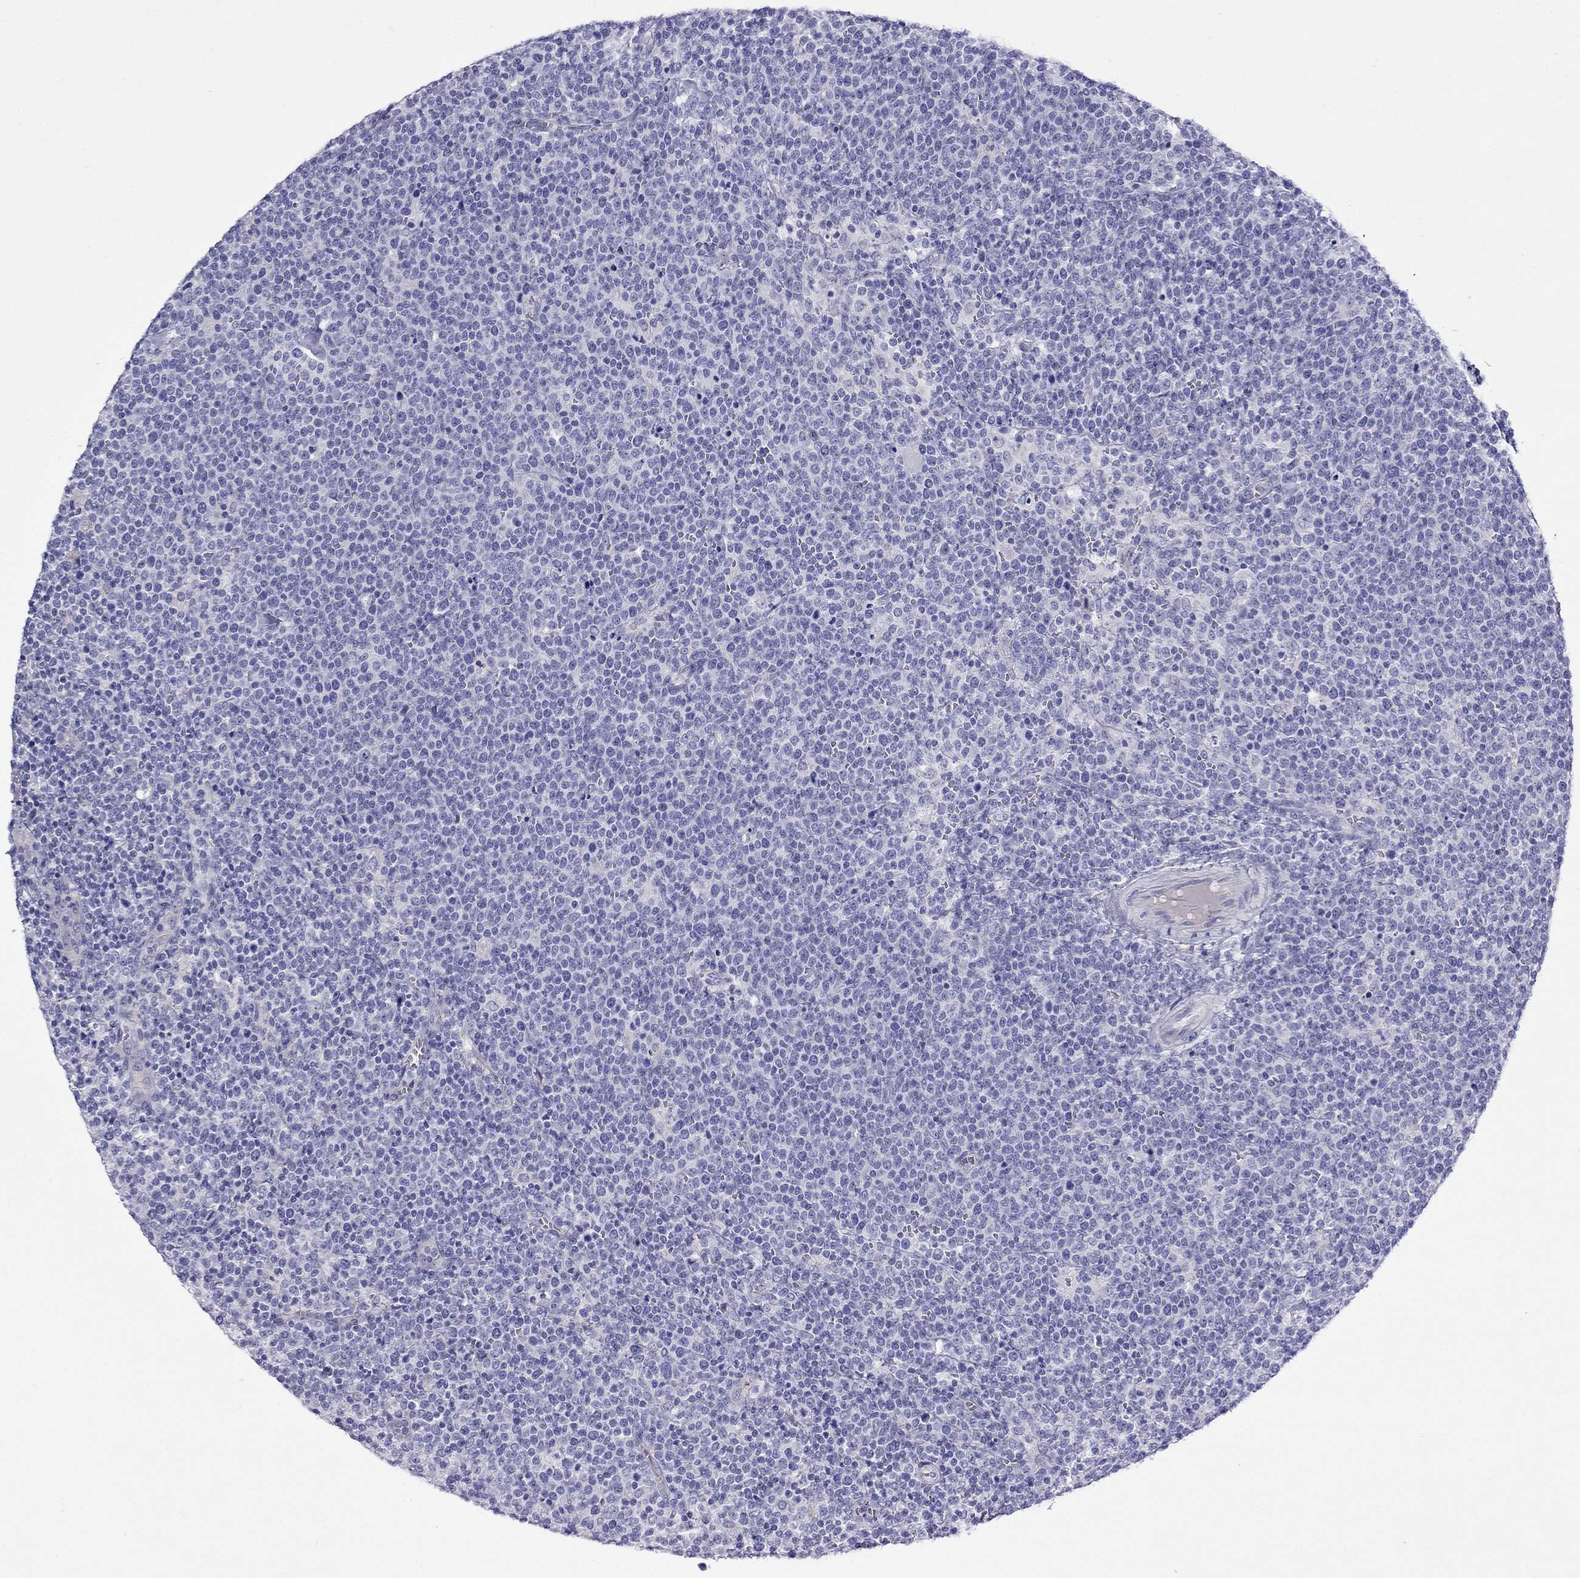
{"staining": {"intensity": "negative", "quantity": "none", "location": "none"}, "tissue": "lymphoma", "cell_type": "Tumor cells", "image_type": "cancer", "snomed": [{"axis": "morphology", "description": "Malignant lymphoma, non-Hodgkin's type, High grade"}, {"axis": "topography", "description": "Lymph node"}], "caption": "DAB immunohistochemical staining of lymphoma exhibits no significant expression in tumor cells.", "gene": "TDRD1", "patient": {"sex": "male", "age": 61}}